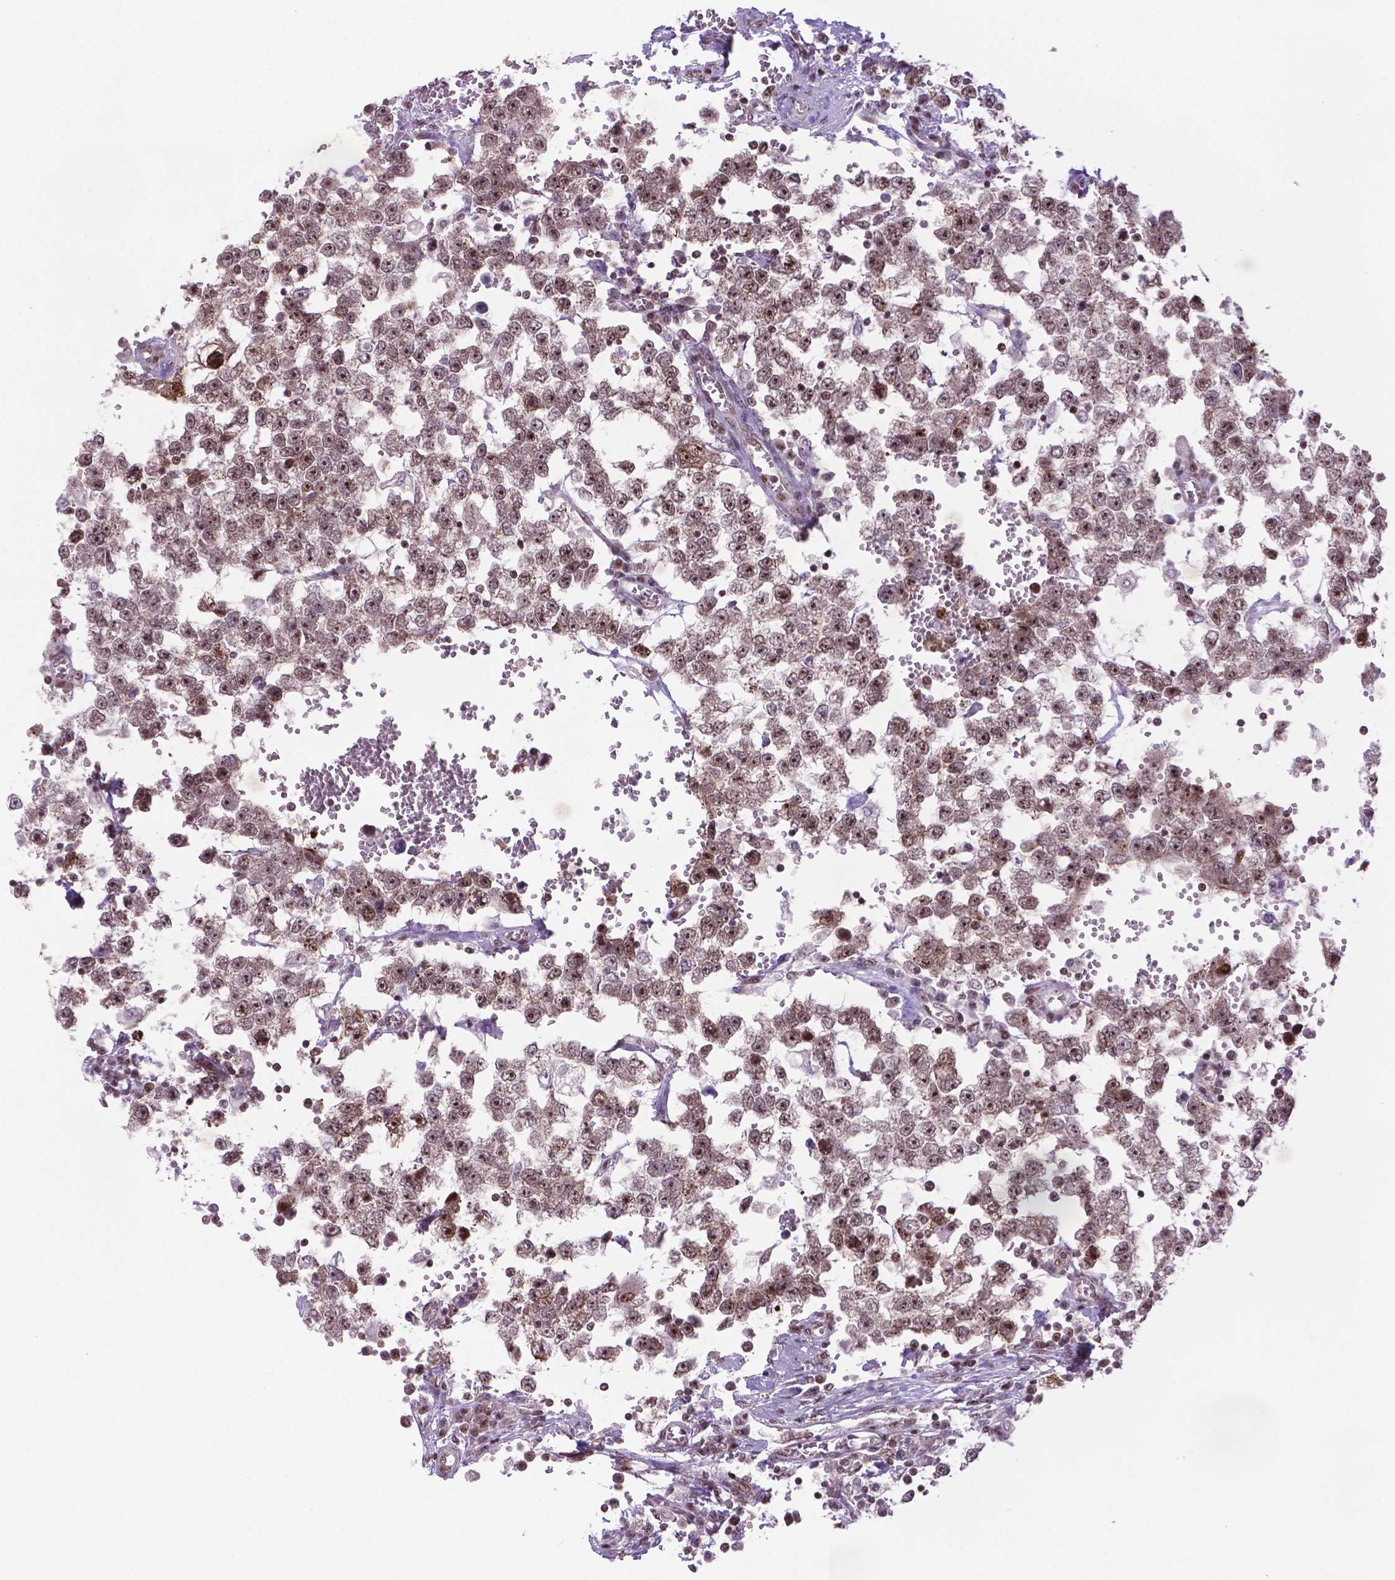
{"staining": {"intensity": "moderate", "quantity": ">75%", "location": "nuclear"}, "tissue": "testis cancer", "cell_type": "Tumor cells", "image_type": "cancer", "snomed": [{"axis": "morphology", "description": "Normal tissue, NOS"}, {"axis": "morphology", "description": "Seminoma, NOS"}, {"axis": "topography", "description": "Testis"}, {"axis": "topography", "description": "Epididymis"}], "caption": "Human testis seminoma stained with a brown dye exhibits moderate nuclear positive staining in approximately >75% of tumor cells.", "gene": "CSNK2A1", "patient": {"sex": "male", "age": 34}}